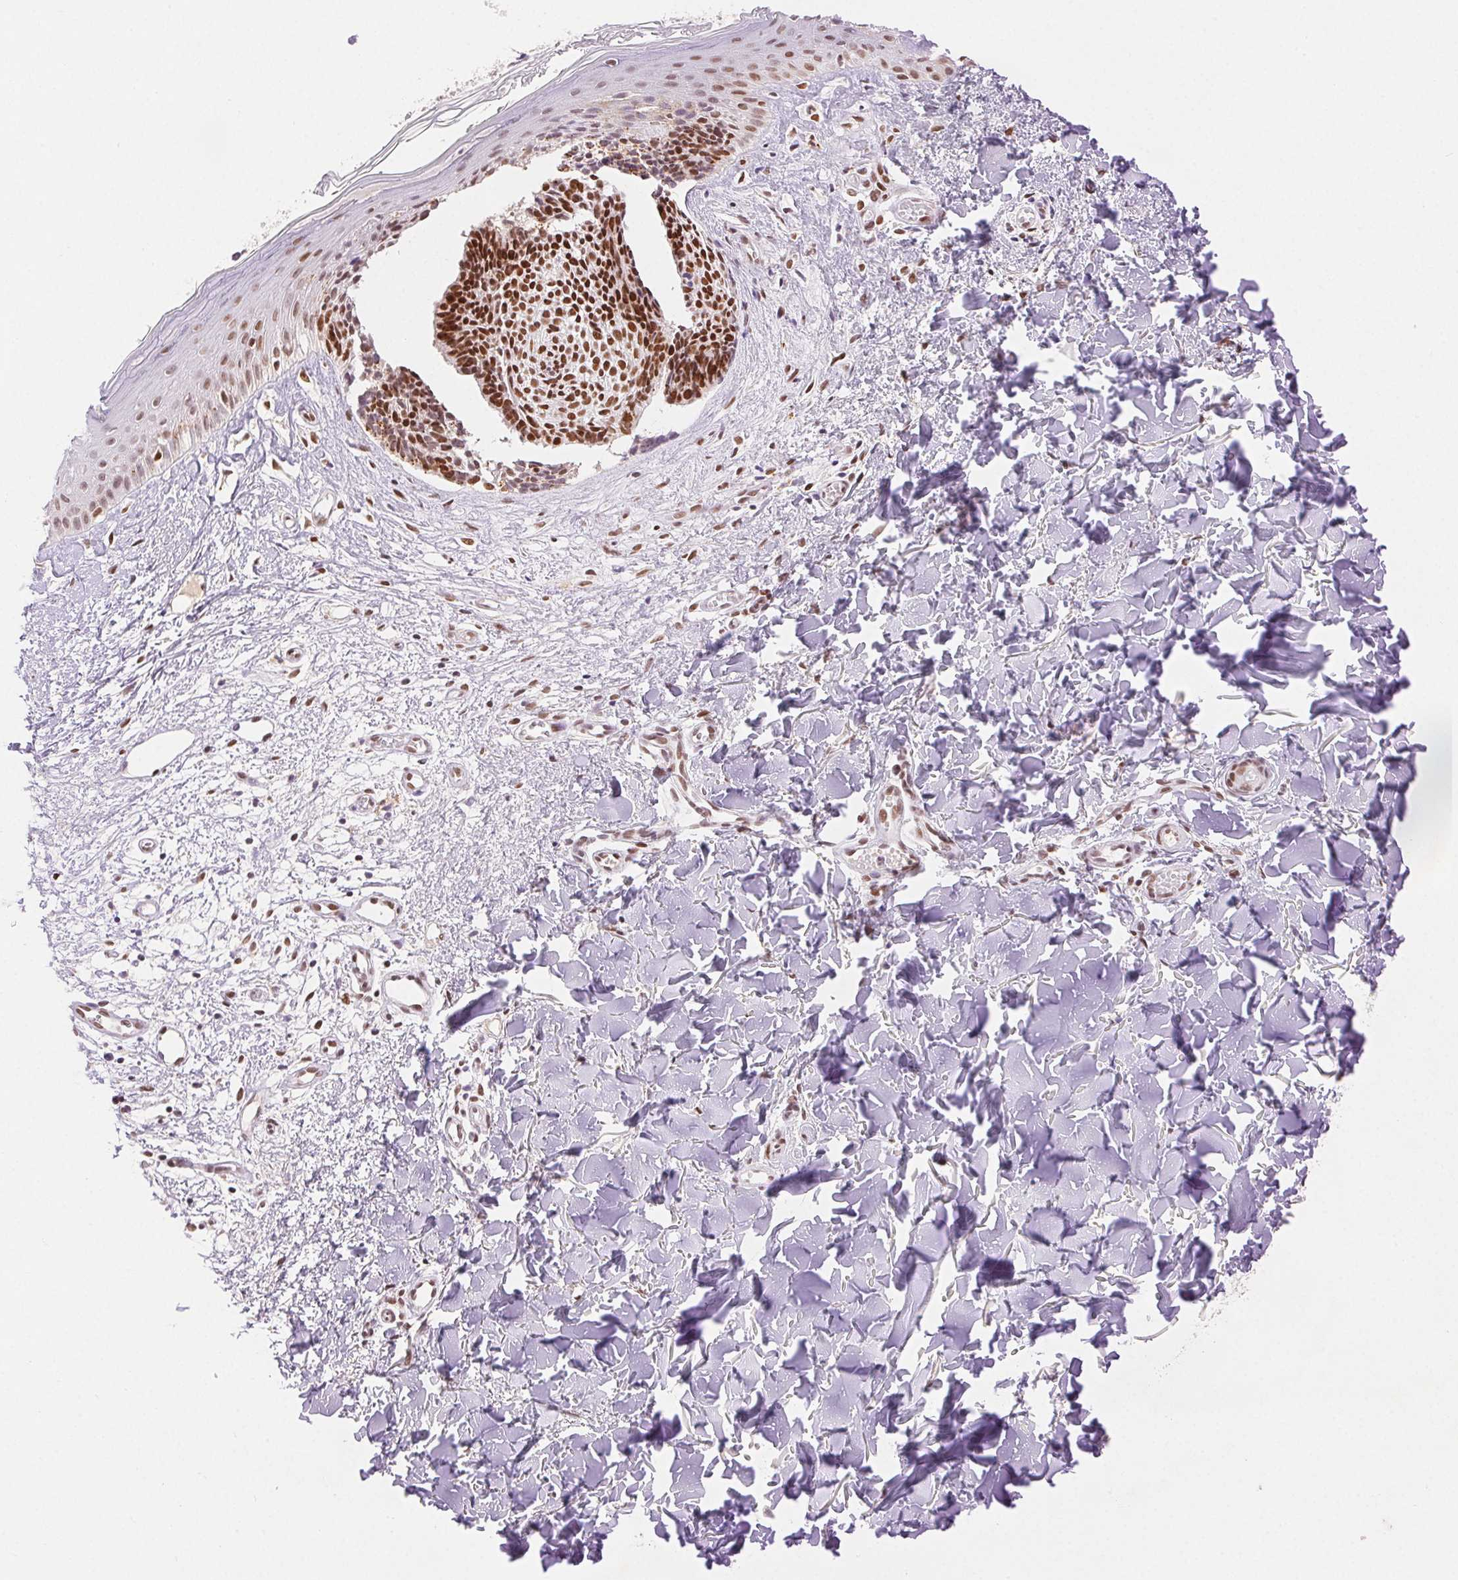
{"staining": {"intensity": "moderate", "quantity": ">75%", "location": "nuclear"}, "tissue": "skin cancer", "cell_type": "Tumor cells", "image_type": "cancer", "snomed": [{"axis": "morphology", "description": "Basal cell carcinoma"}, {"axis": "topography", "description": "Skin"}], "caption": "Skin cancer stained for a protein (brown) shows moderate nuclear positive staining in about >75% of tumor cells.", "gene": "H2AZ2", "patient": {"sex": "male", "age": 51}}